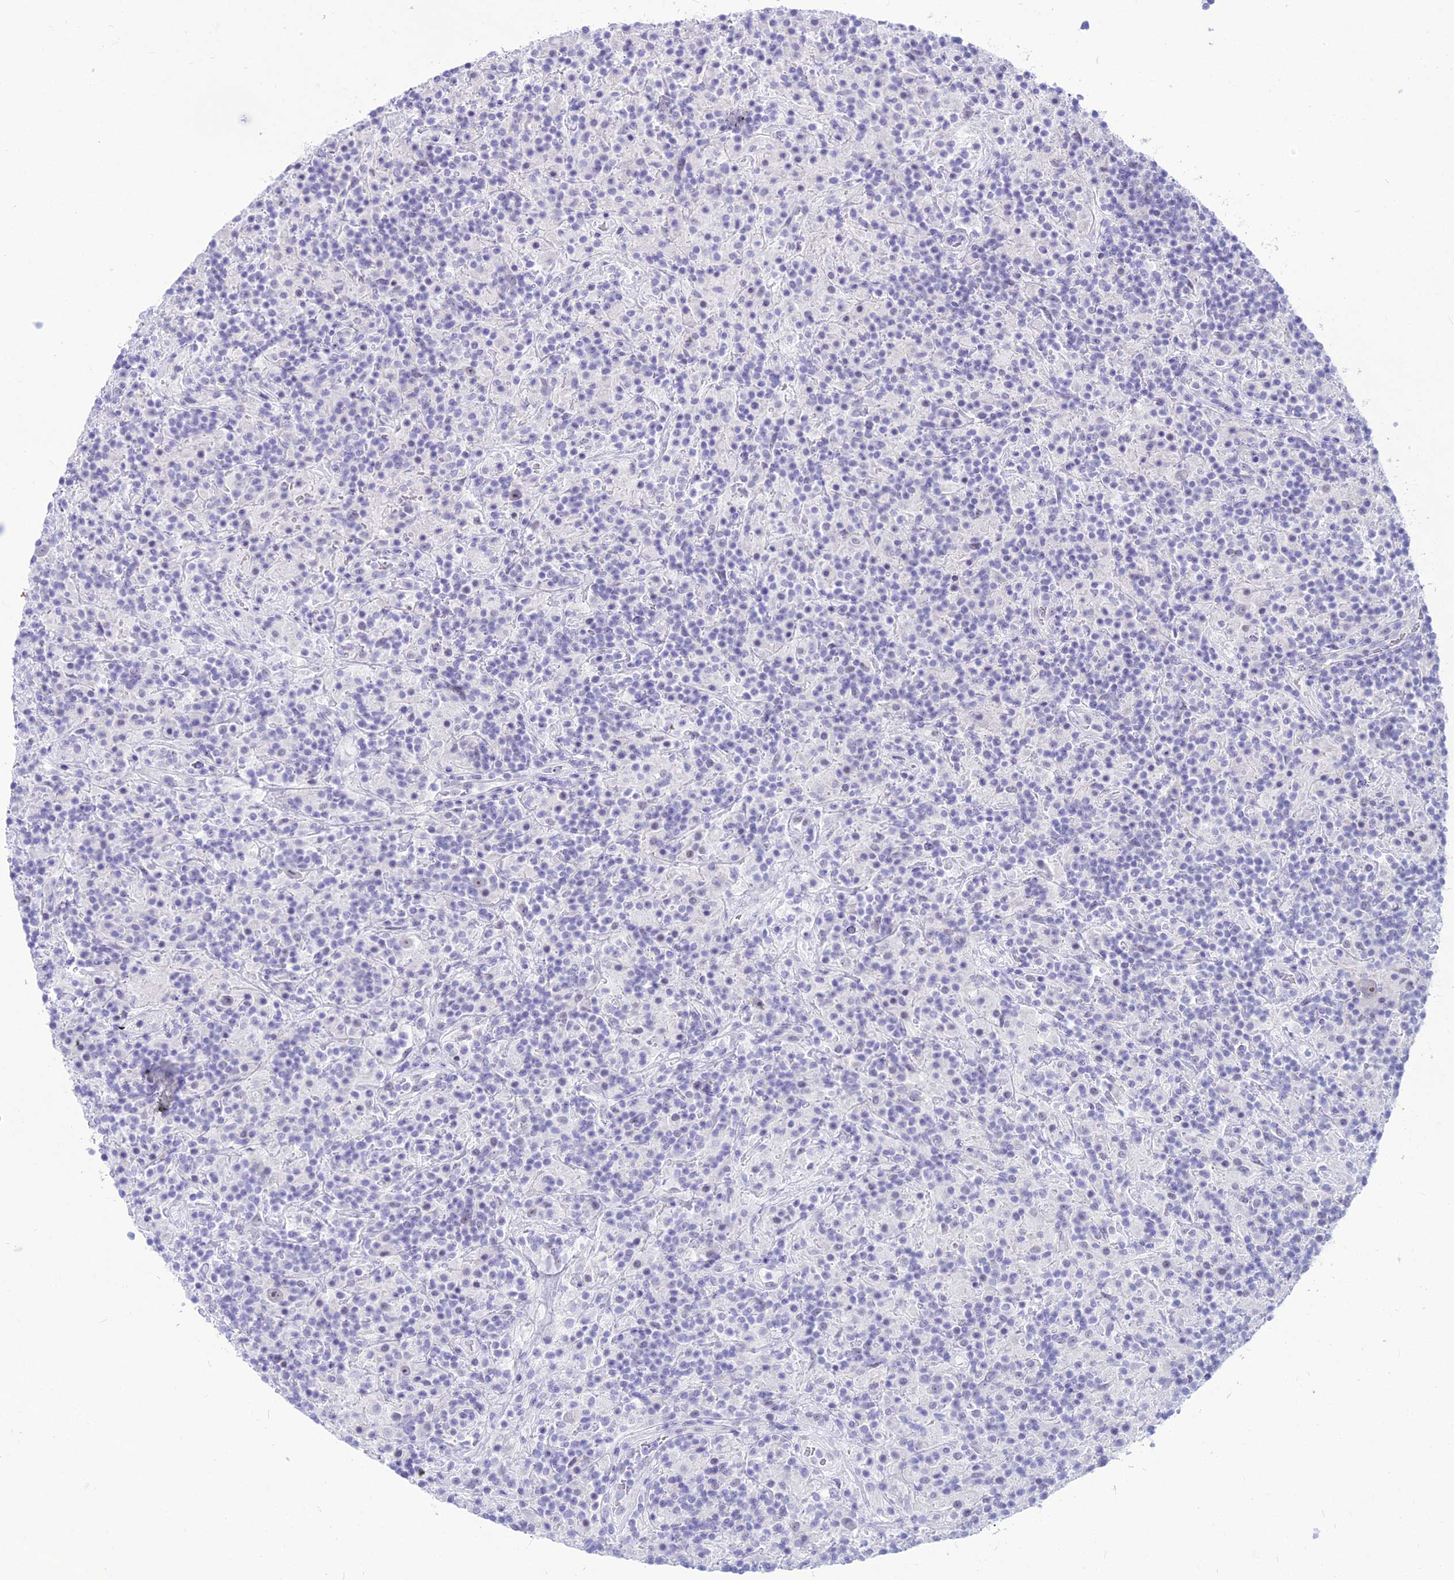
{"staining": {"intensity": "negative", "quantity": "none", "location": "none"}, "tissue": "lymphoma", "cell_type": "Tumor cells", "image_type": "cancer", "snomed": [{"axis": "morphology", "description": "Hodgkin's disease, NOS"}, {"axis": "topography", "description": "Lymph node"}], "caption": "DAB immunohistochemical staining of lymphoma demonstrates no significant positivity in tumor cells.", "gene": "DHX40", "patient": {"sex": "male", "age": 70}}